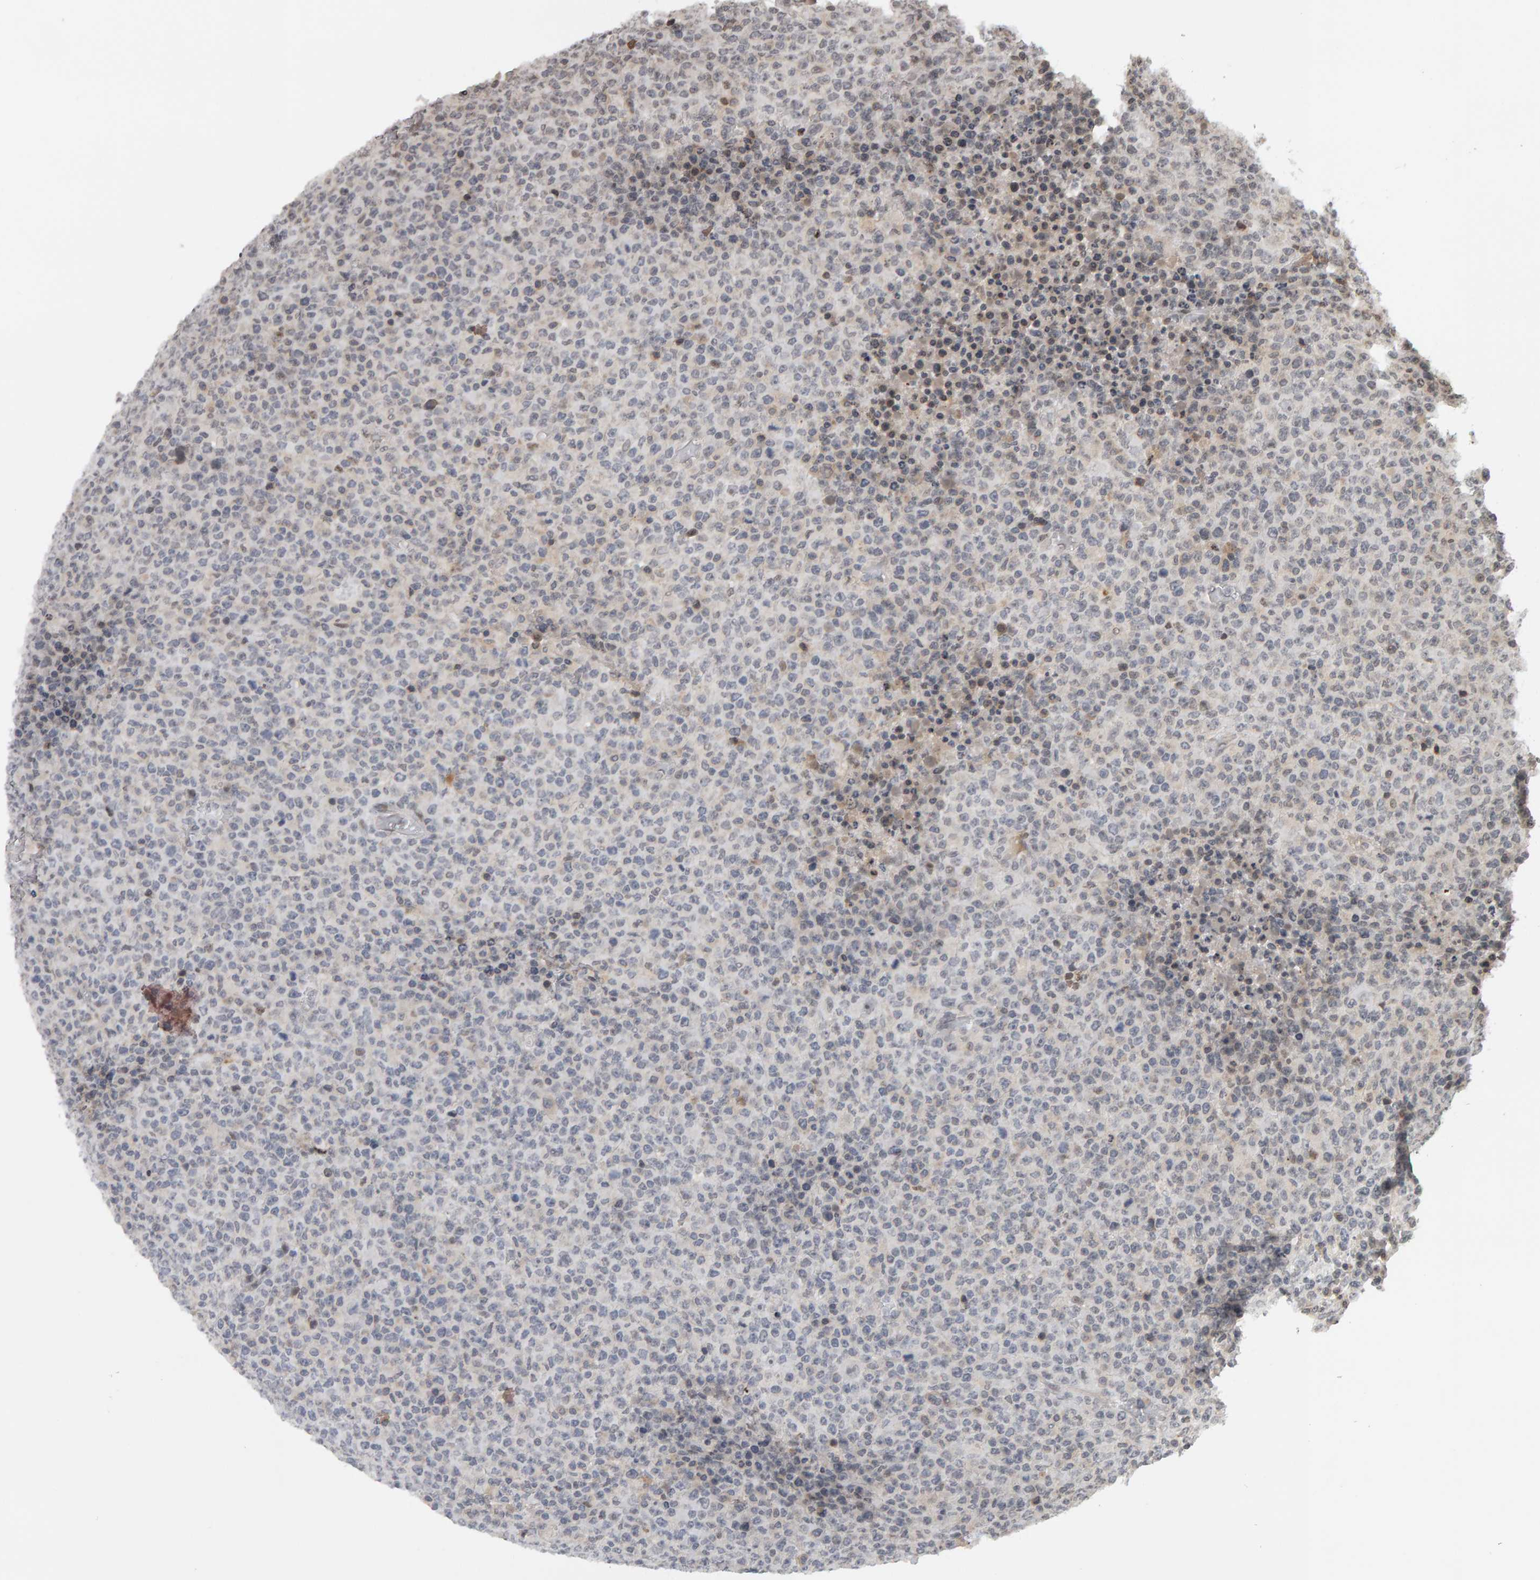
{"staining": {"intensity": "negative", "quantity": "none", "location": "none"}, "tissue": "lymphoma", "cell_type": "Tumor cells", "image_type": "cancer", "snomed": [{"axis": "morphology", "description": "Malignant lymphoma, non-Hodgkin's type, High grade"}, {"axis": "topography", "description": "Lymph node"}], "caption": "High magnification brightfield microscopy of lymphoma stained with DAB (brown) and counterstained with hematoxylin (blue): tumor cells show no significant staining.", "gene": "TRAM1", "patient": {"sex": "male", "age": 13}}